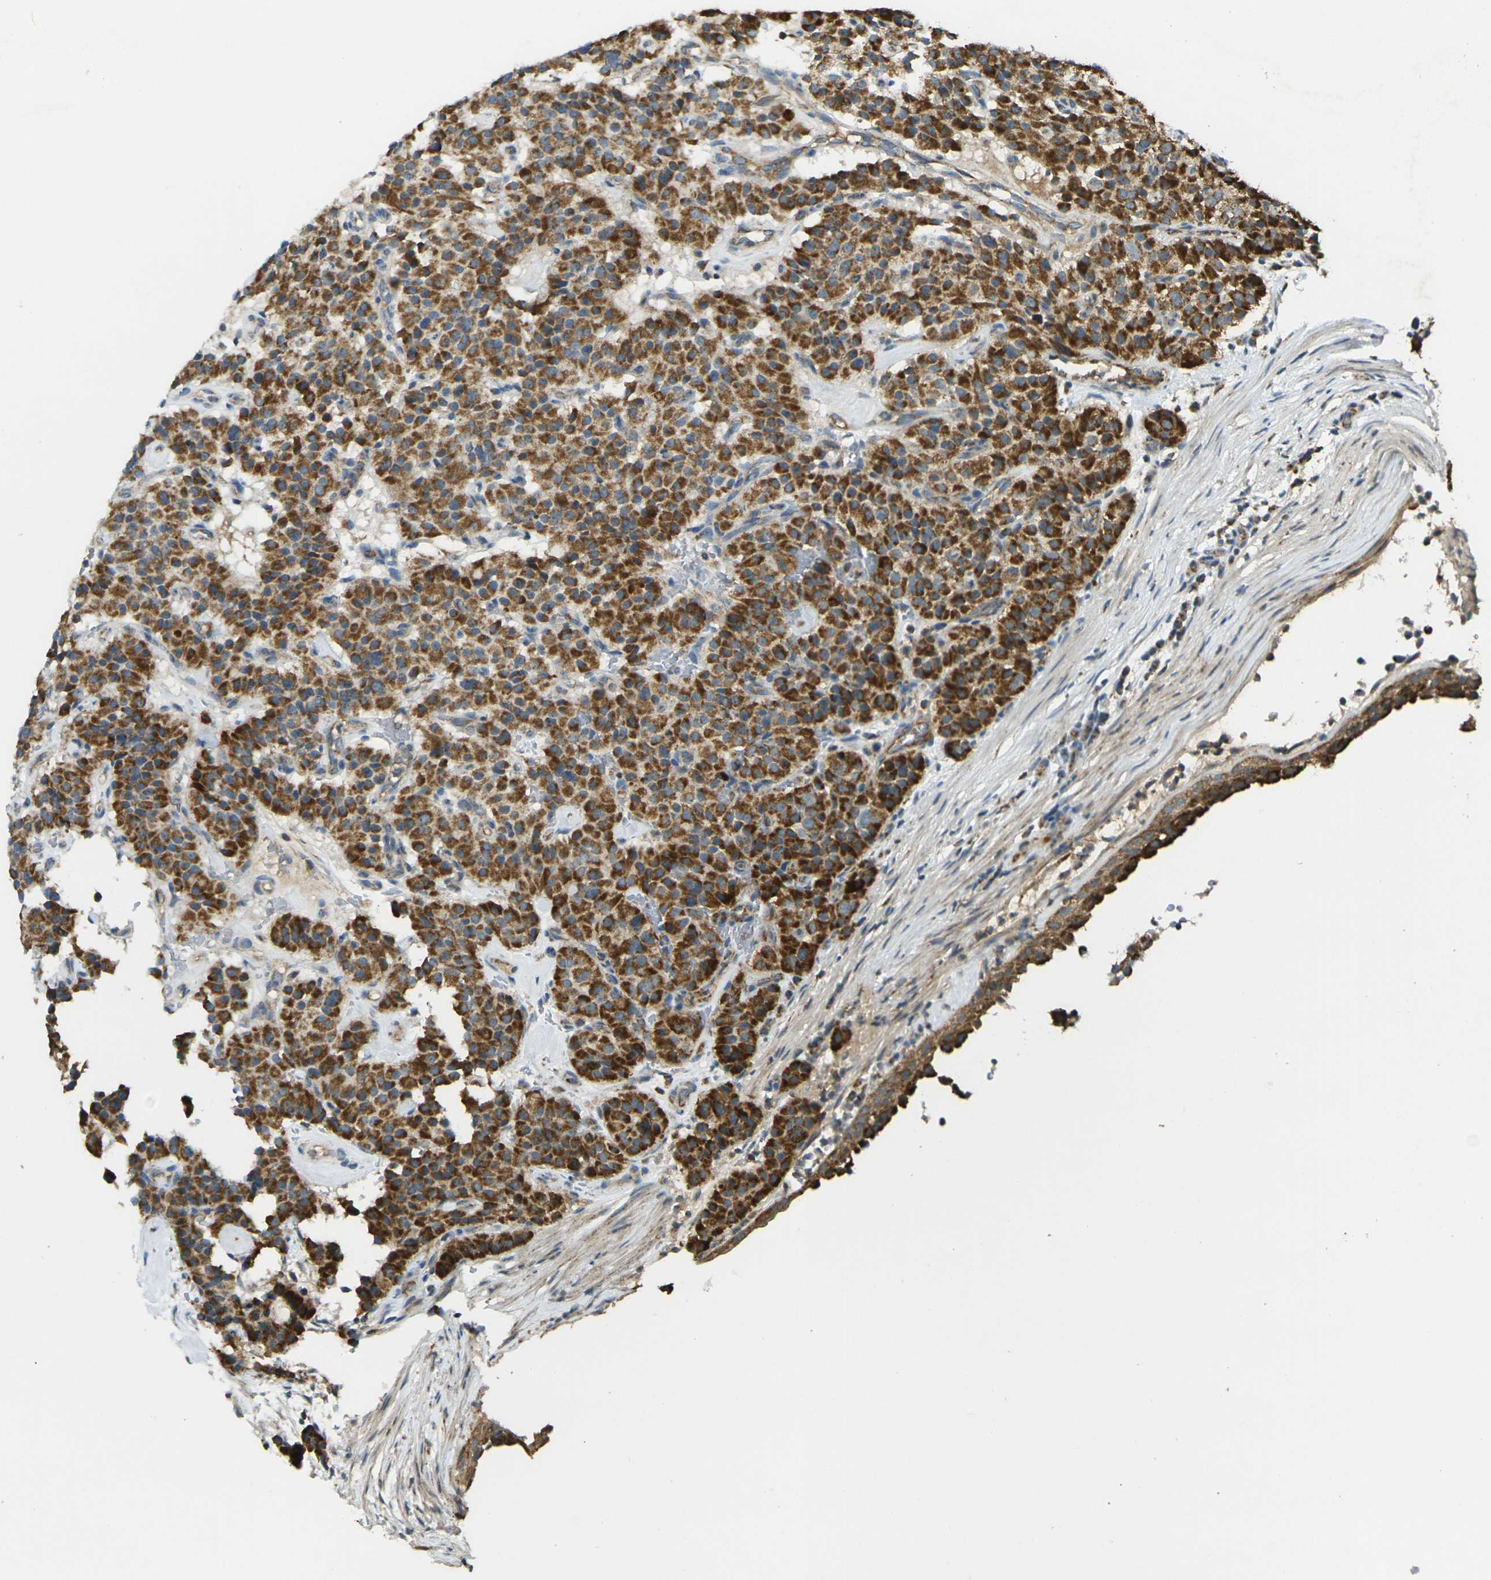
{"staining": {"intensity": "strong", "quantity": ">75%", "location": "cytoplasmic/membranous"}, "tissue": "carcinoid", "cell_type": "Tumor cells", "image_type": "cancer", "snomed": [{"axis": "morphology", "description": "Carcinoid, malignant, NOS"}, {"axis": "topography", "description": "Lung"}], "caption": "Brown immunohistochemical staining in malignant carcinoid demonstrates strong cytoplasmic/membranous expression in about >75% of tumor cells.", "gene": "IGF1R", "patient": {"sex": "male", "age": 30}}